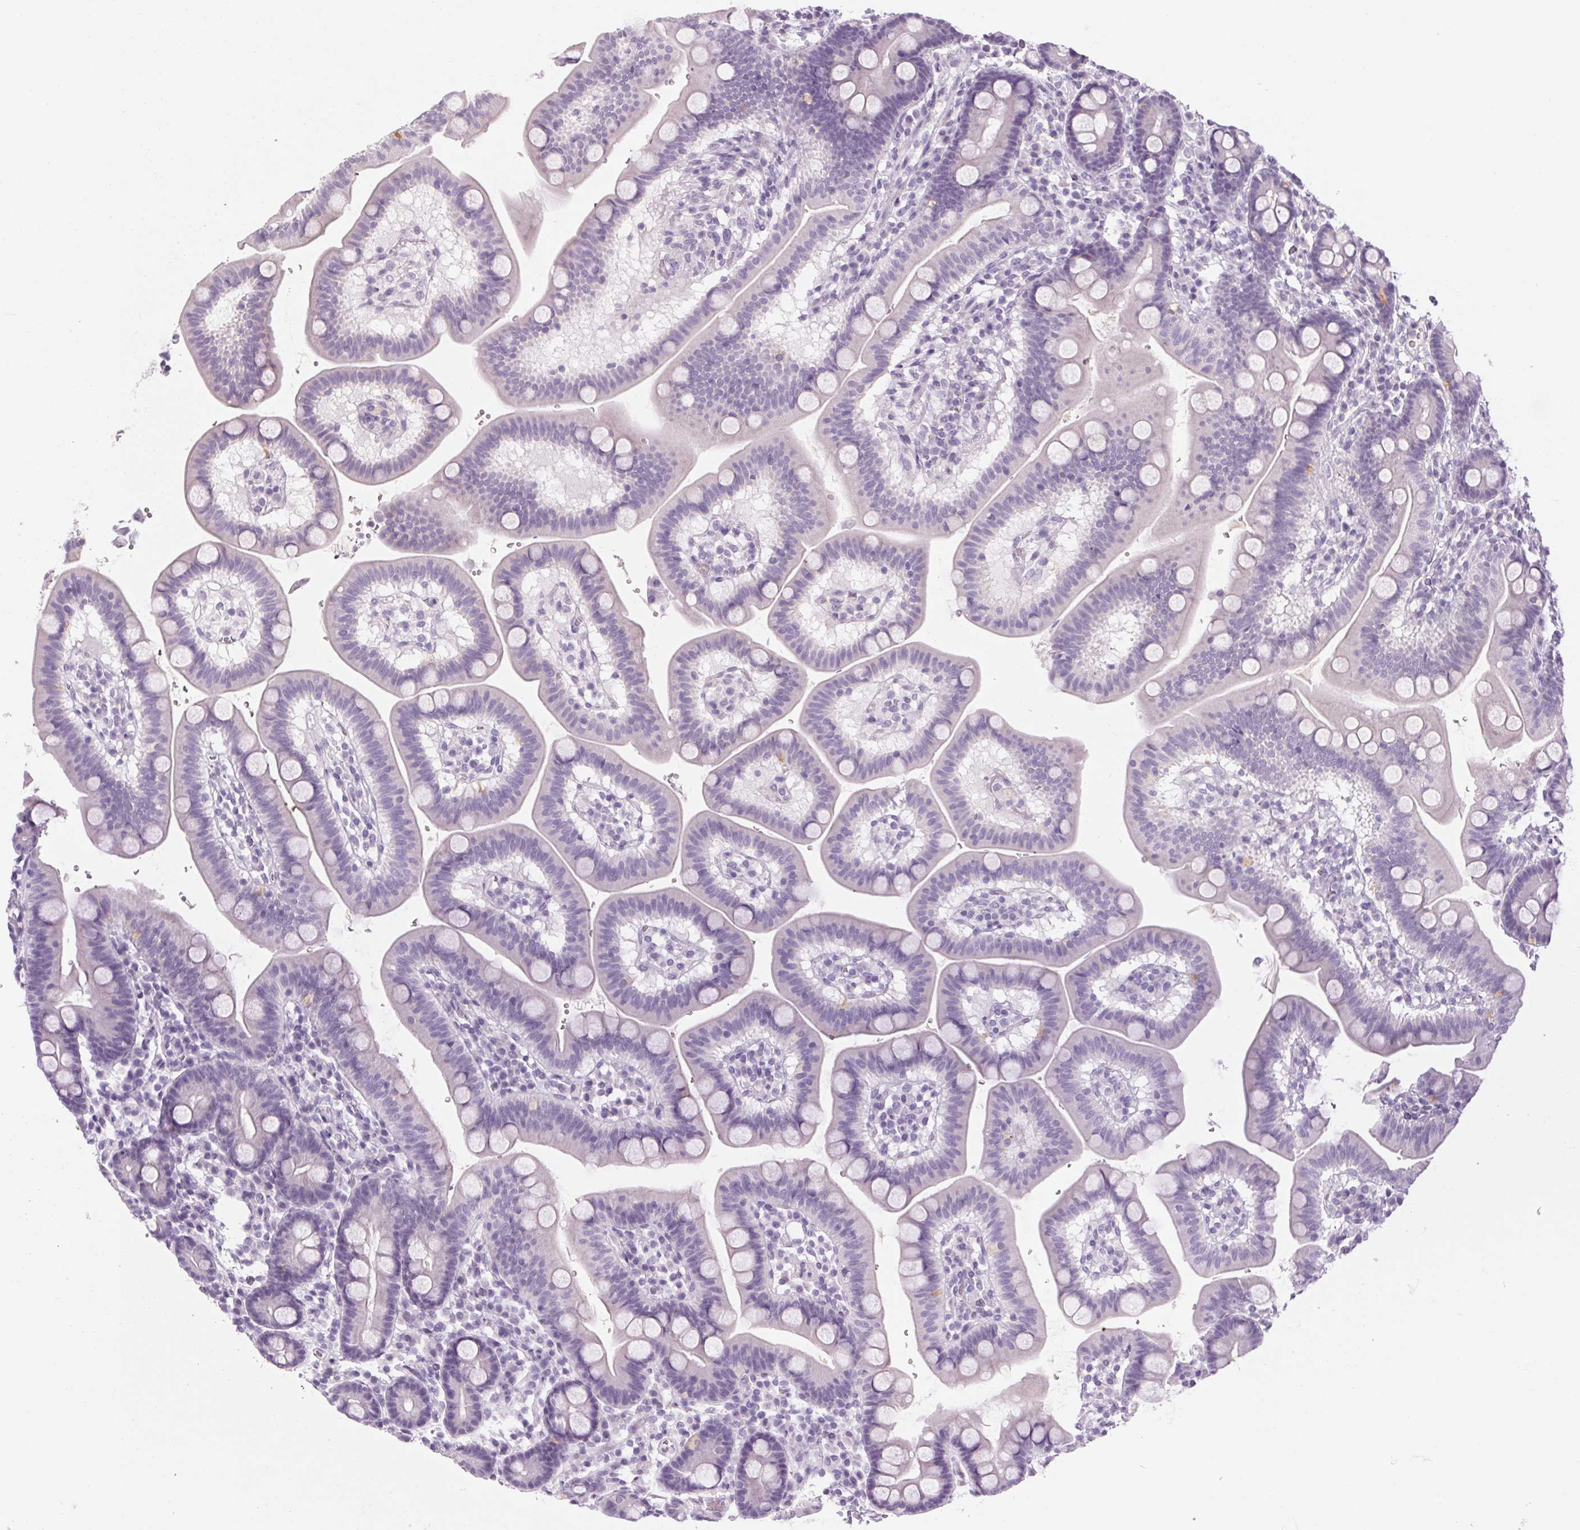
{"staining": {"intensity": "weak", "quantity": "<25%", "location": "cytoplasmic/membranous"}, "tissue": "duodenum", "cell_type": "Glandular cells", "image_type": "normal", "snomed": [{"axis": "morphology", "description": "Normal tissue, NOS"}, {"axis": "topography", "description": "Duodenum"}], "caption": "IHC histopathology image of unremarkable duodenum: human duodenum stained with DAB (3,3'-diaminobenzidine) displays no significant protein expression in glandular cells. (DAB (3,3'-diaminobenzidine) immunohistochemistry (IHC) with hematoxylin counter stain).", "gene": "RPTN", "patient": {"sex": "male", "age": 59}}